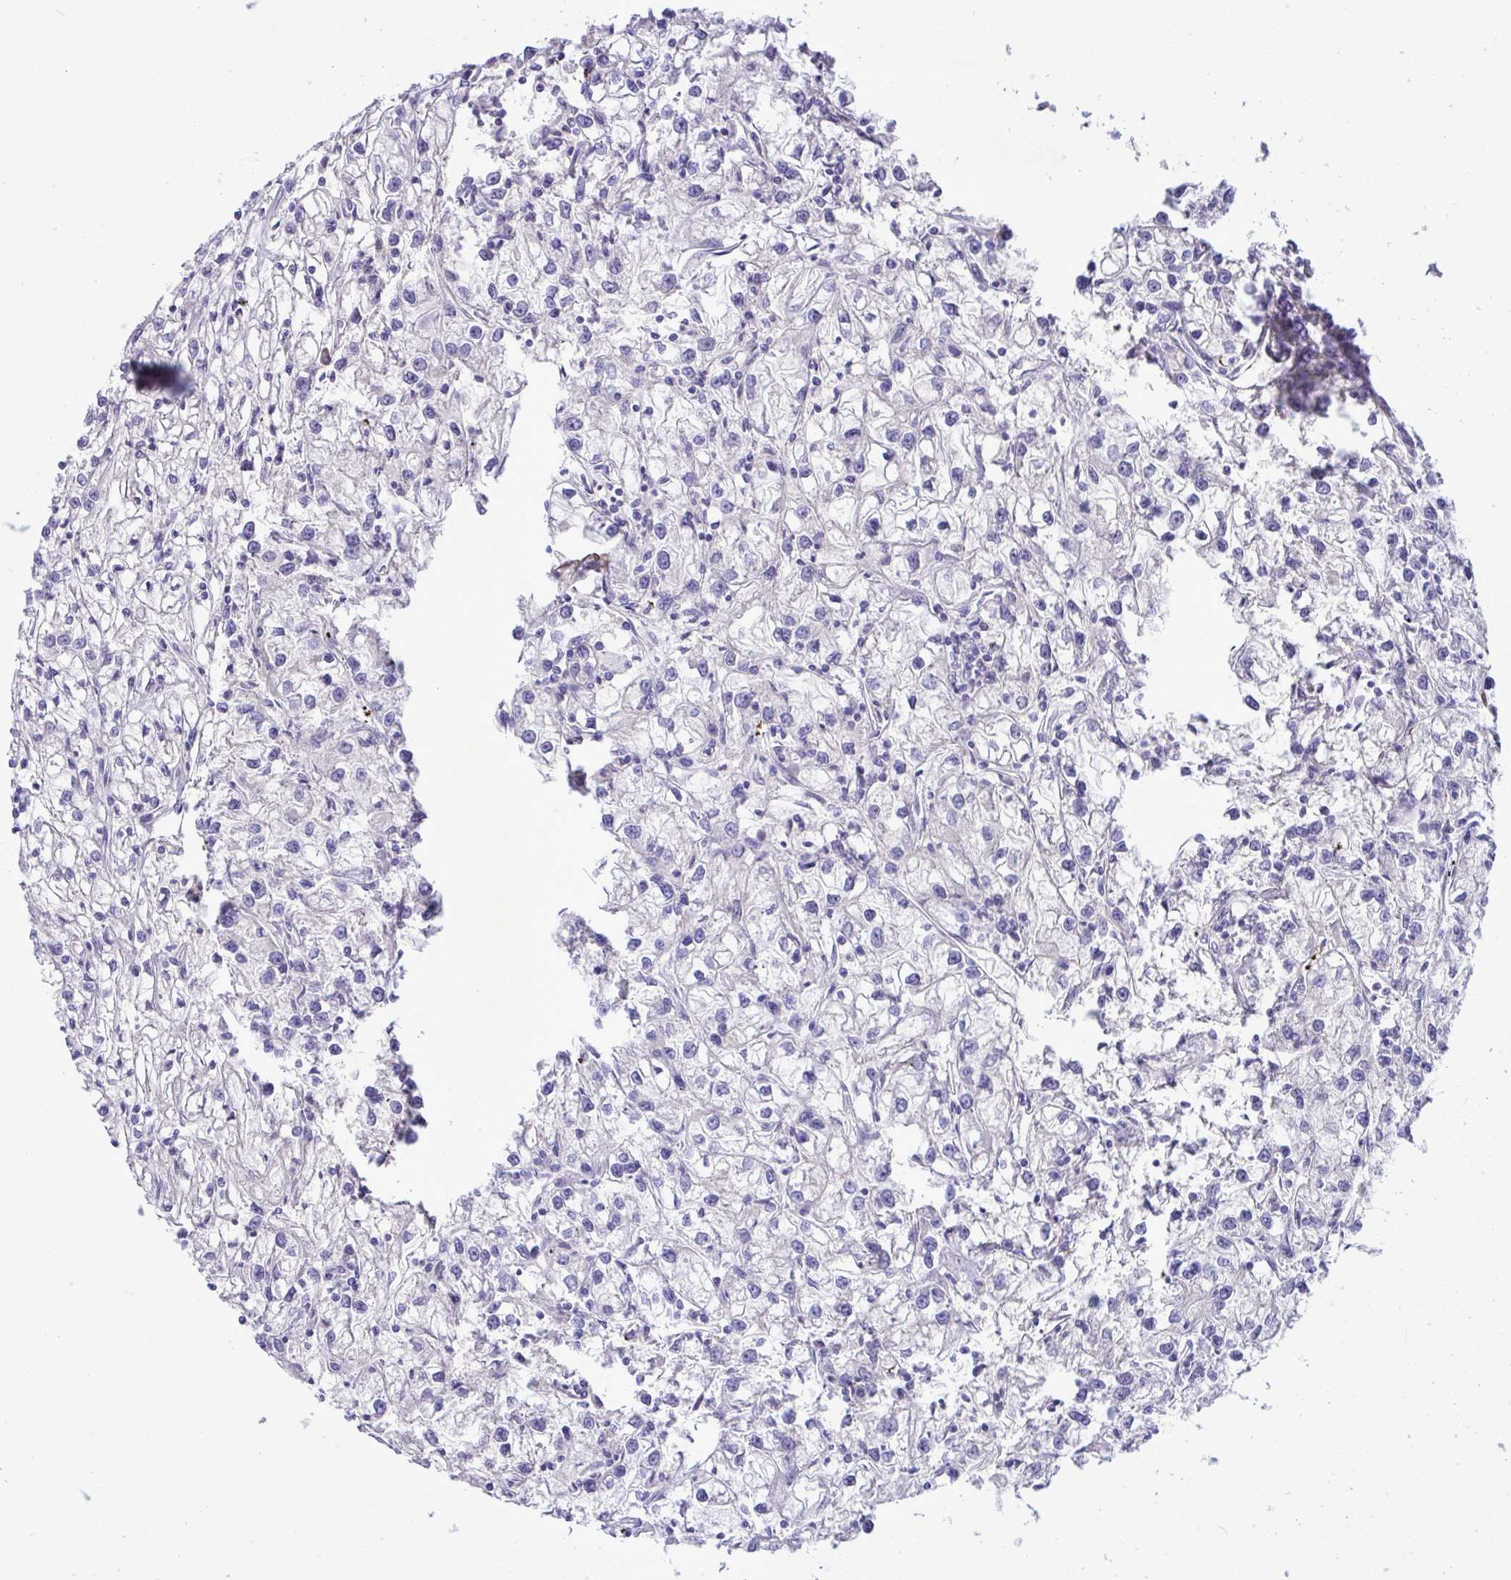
{"staining": {"intensity": "negative", "quantity": "none", "location": "none"}, "tissue": "renal cancer", "cell_type": "Tumor cells", "image_type": "cancer", "snomed": [{"axis": "morphology", "description": "Adenocarcinoma, NOS"}, {"axis": "topography", "description": "Kidney"}], "caption": "High magnification brightfield microscopy of renal adenocarcinoma stained with DAB (brown) and counterstained with hematoxylin (blue): tumor cells show no significant staining. (DAB (3,3'-diaminobenzidine) immunohistochemistry (IHC), high magnification).", "gene": "FAM86B1", "patient": {"sex": "female", "age": 59}}